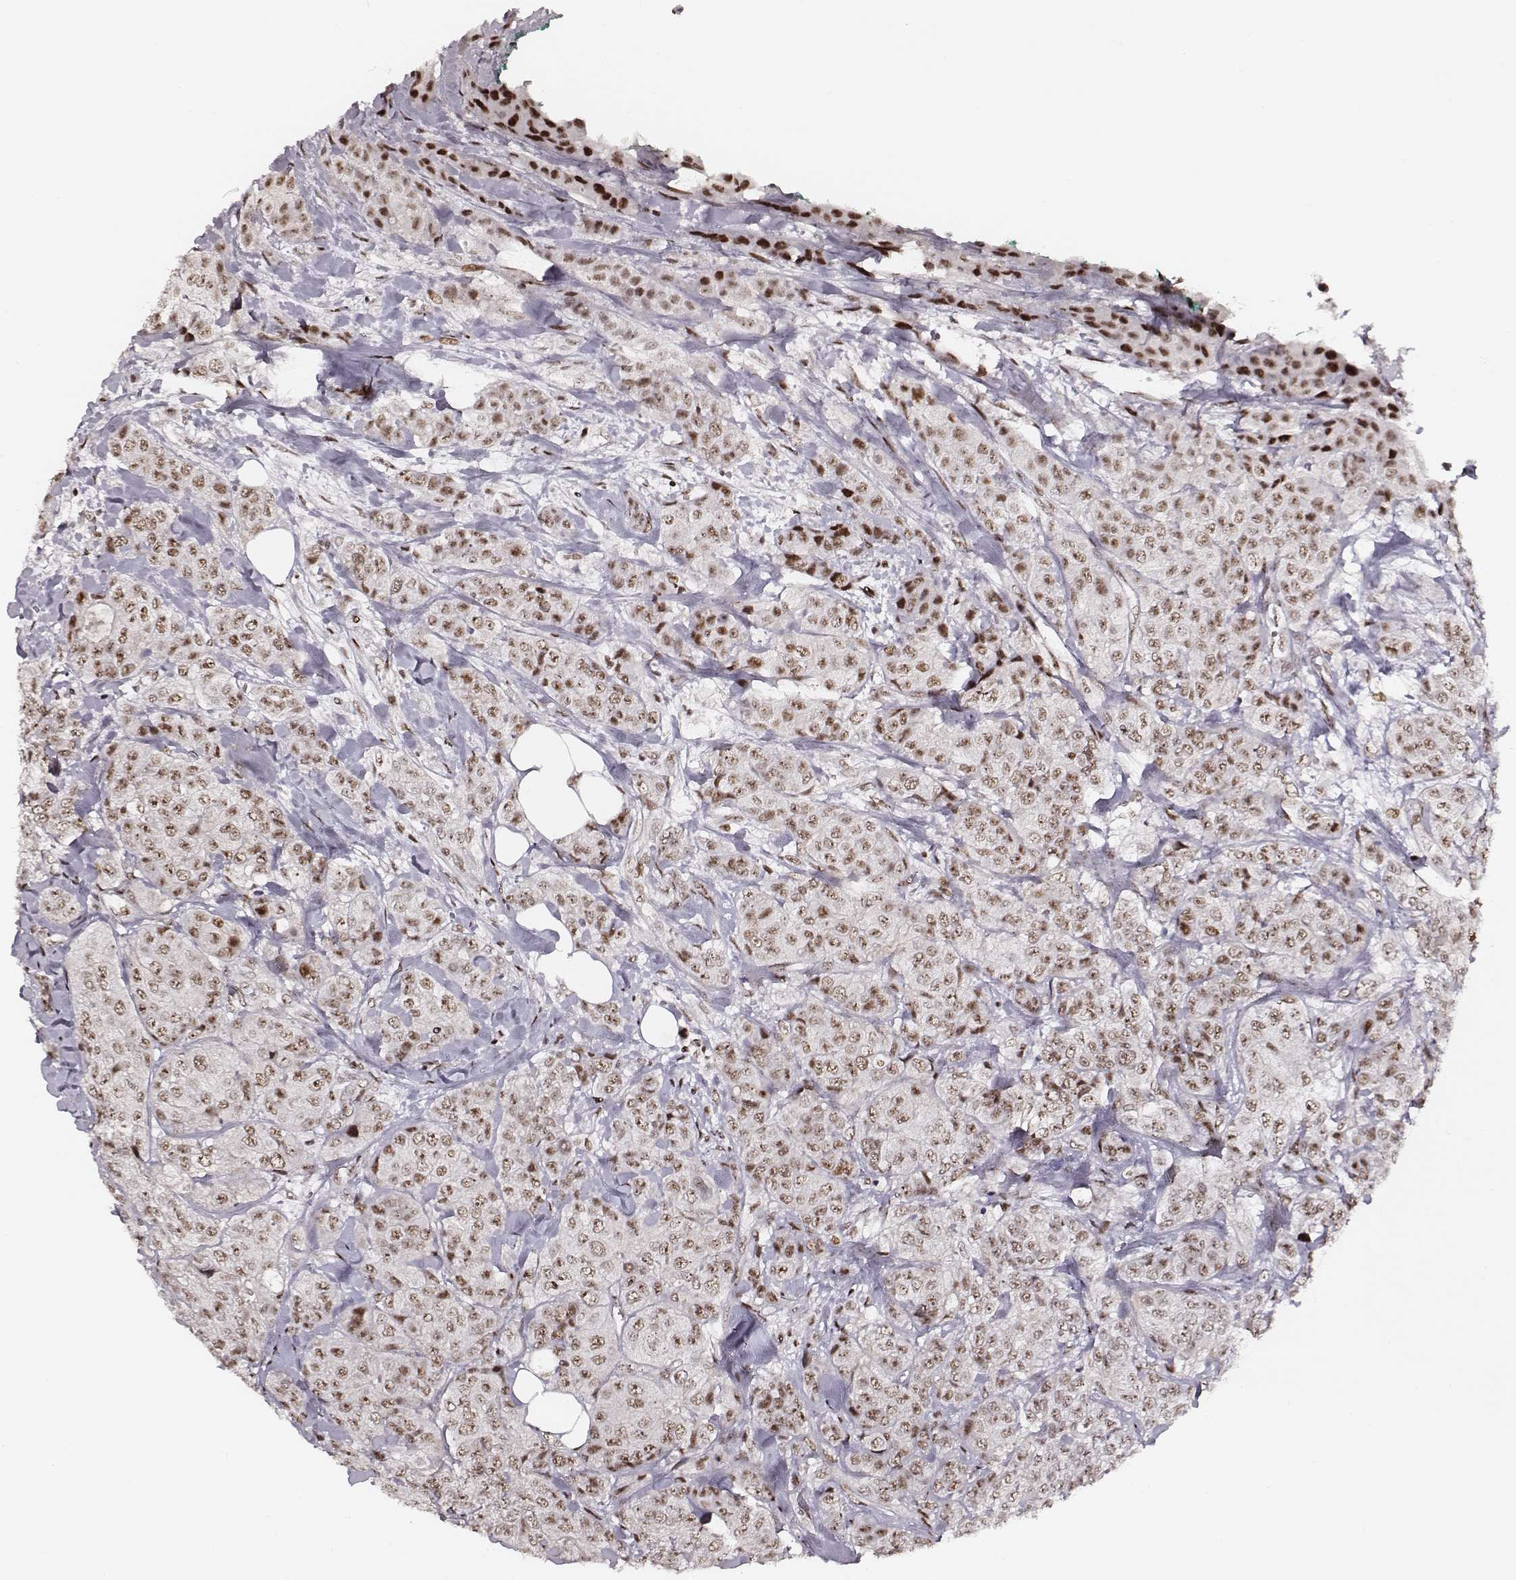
{"staining": {"intensity": "moderate", "quantity": ">75%", "location": "nuclear"}, "tissue": "breast cancer", "cell_type": "Tumor cells", "image_type": "cancer", "snomed": [{"axis": "morphology", "description": "Duct carcinoma"}, {"axis": "topography", "description": "Breast"}], "caption": "DAB (3,3'-diaminobenzidine) immunohistochemical staining of human breast cancer exhibits moderate nuclear protein expression in approximately >75% of tumor cells.", "gene": "PPARA", "patient": {"sex": "female", "age": 43}}